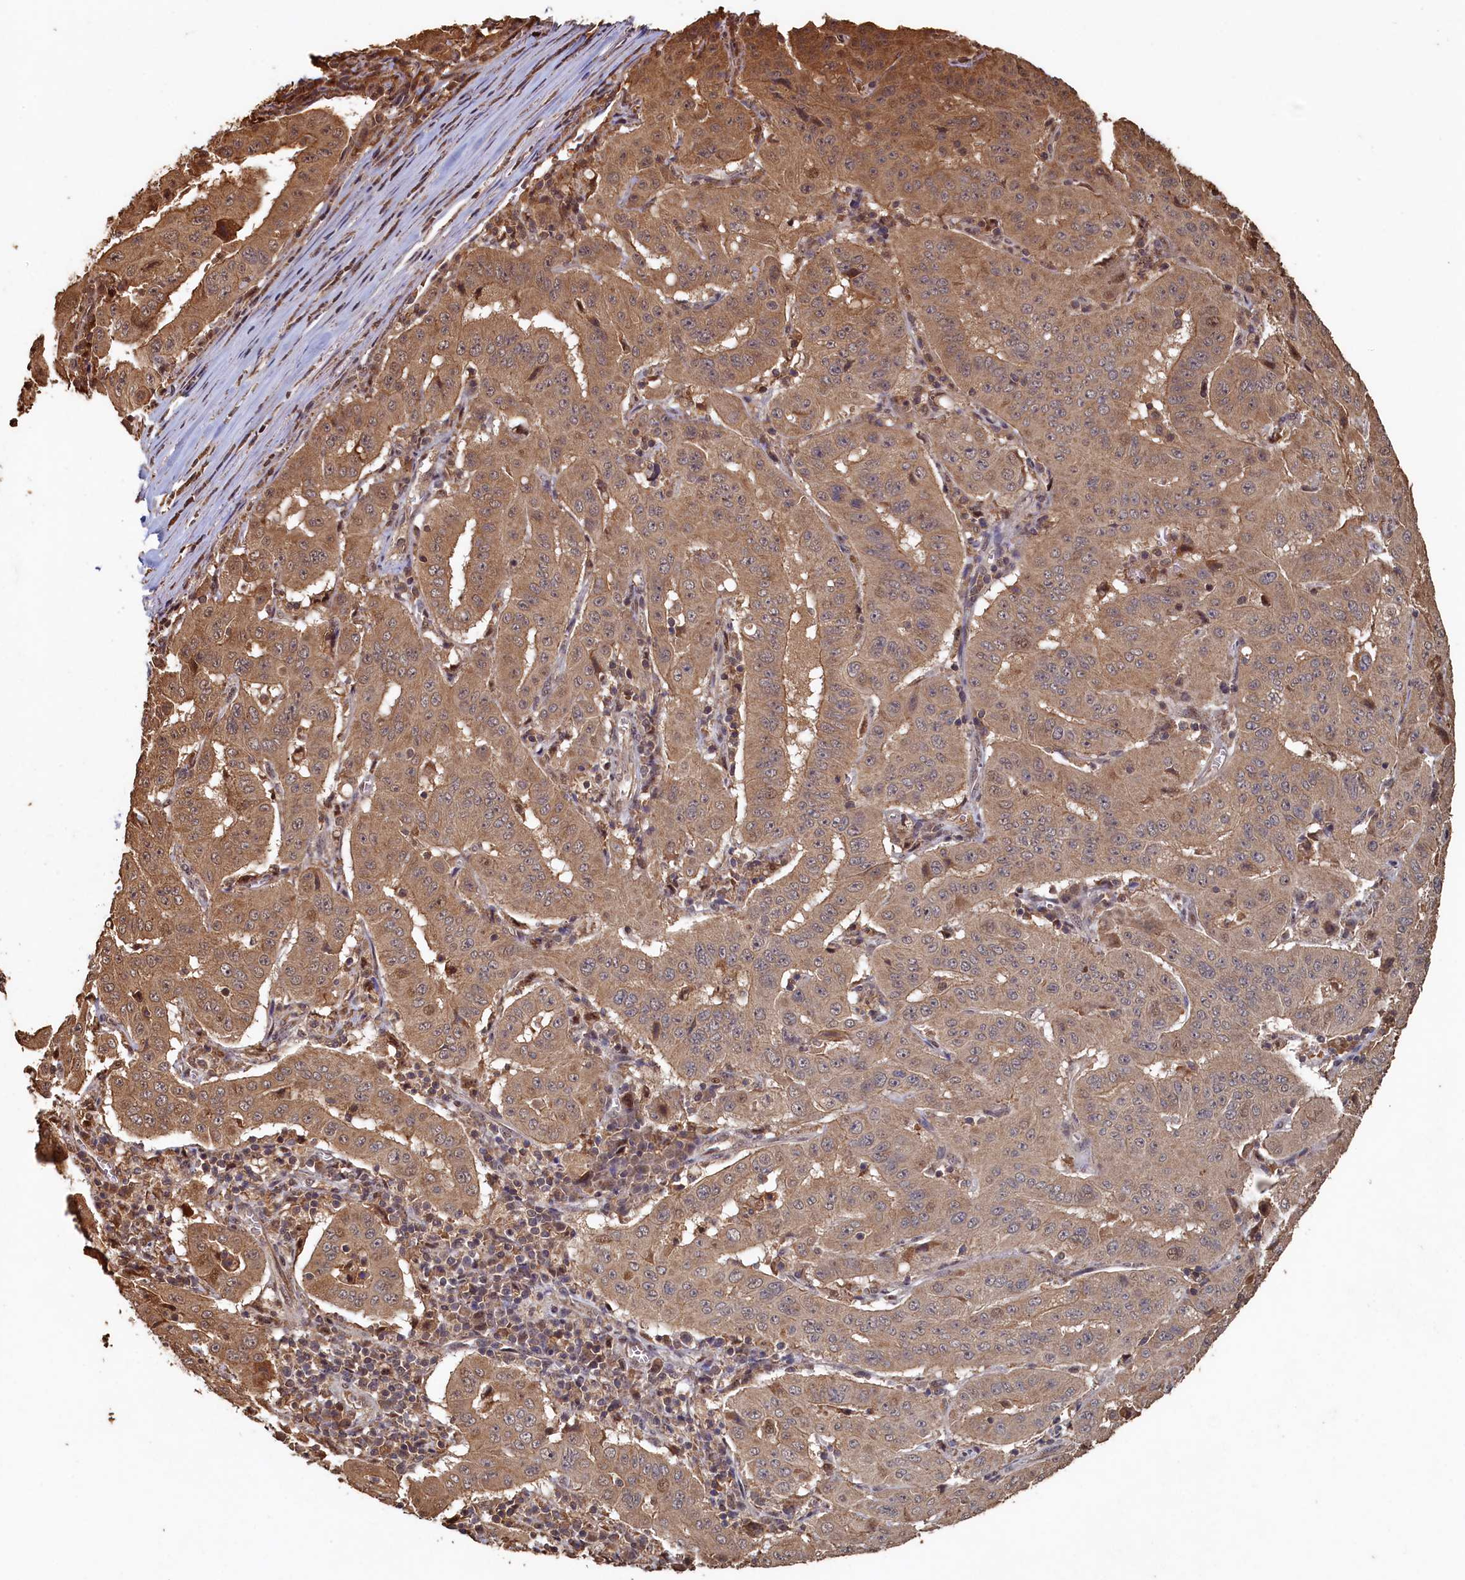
{"staining": {"intensity": "moderate", "quantity": ">75%", "location": "cytoplasmic/membranous"}, "tissue": "pancreatic cancer", "cell_type": "Tumor cells", "image_type": "cancer", "snomed": [{"axis": "morphology", "description": "Adenocarcinoma, NOS"}, {"axis": "topography", "description": "Pancreas"}], "caption": "A photomicrograph of adenocarcinoma (pancreatic) stained for a protein shows moderate cytoplasmic/membranous brown staining in tumor cells.", "gene": "PIGN", "patient": {"sex": "male", "age": 63}}